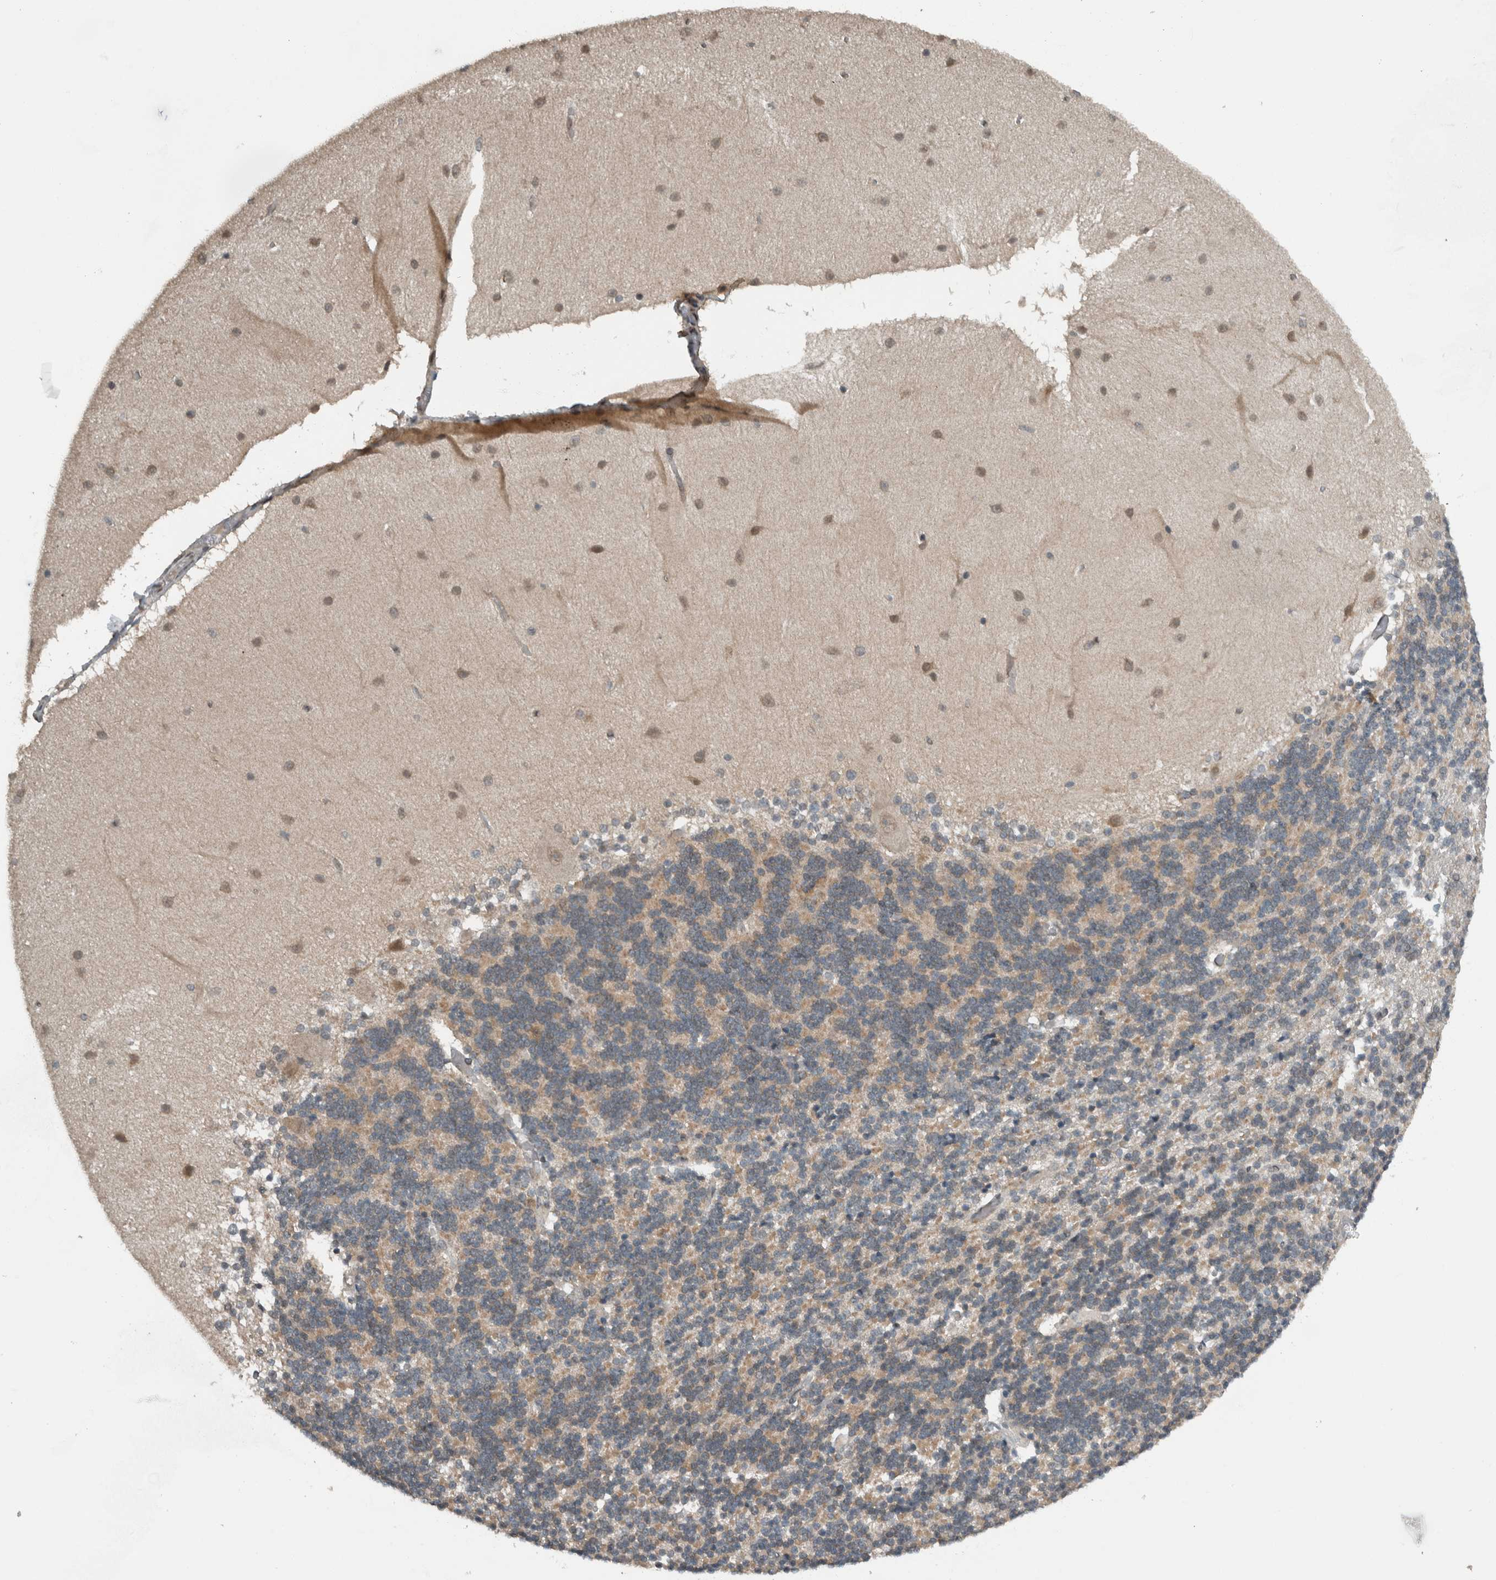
{"staining": {"intensity": "weak", "quantity": "25%-75%", "location": "cytoplasmic/membranous"}, "tissue": "cerebellum", "cell_type": "Cells in granular layer", "image_type": "normal", "snomed": [{"axis": "morphology", "description": "Normal tissue, NOS"}, {"axis": "topography", "description": "Cerebellum"}], "caption": "Immunohistochemistry (IHC) staining of benign cerebellum, which displays low levels of weak cytoplasmic/membranous expression in about 25%-75% of cells in granular layer indicating weak cytoplasmic/membranous protein expression. The staining was performed using DAB (brown) for protein detection and nuclei were counterstained in hematoxylin (blue).", "gene": "SPAG7", "patient": {"sex": "female", "age": 54}}